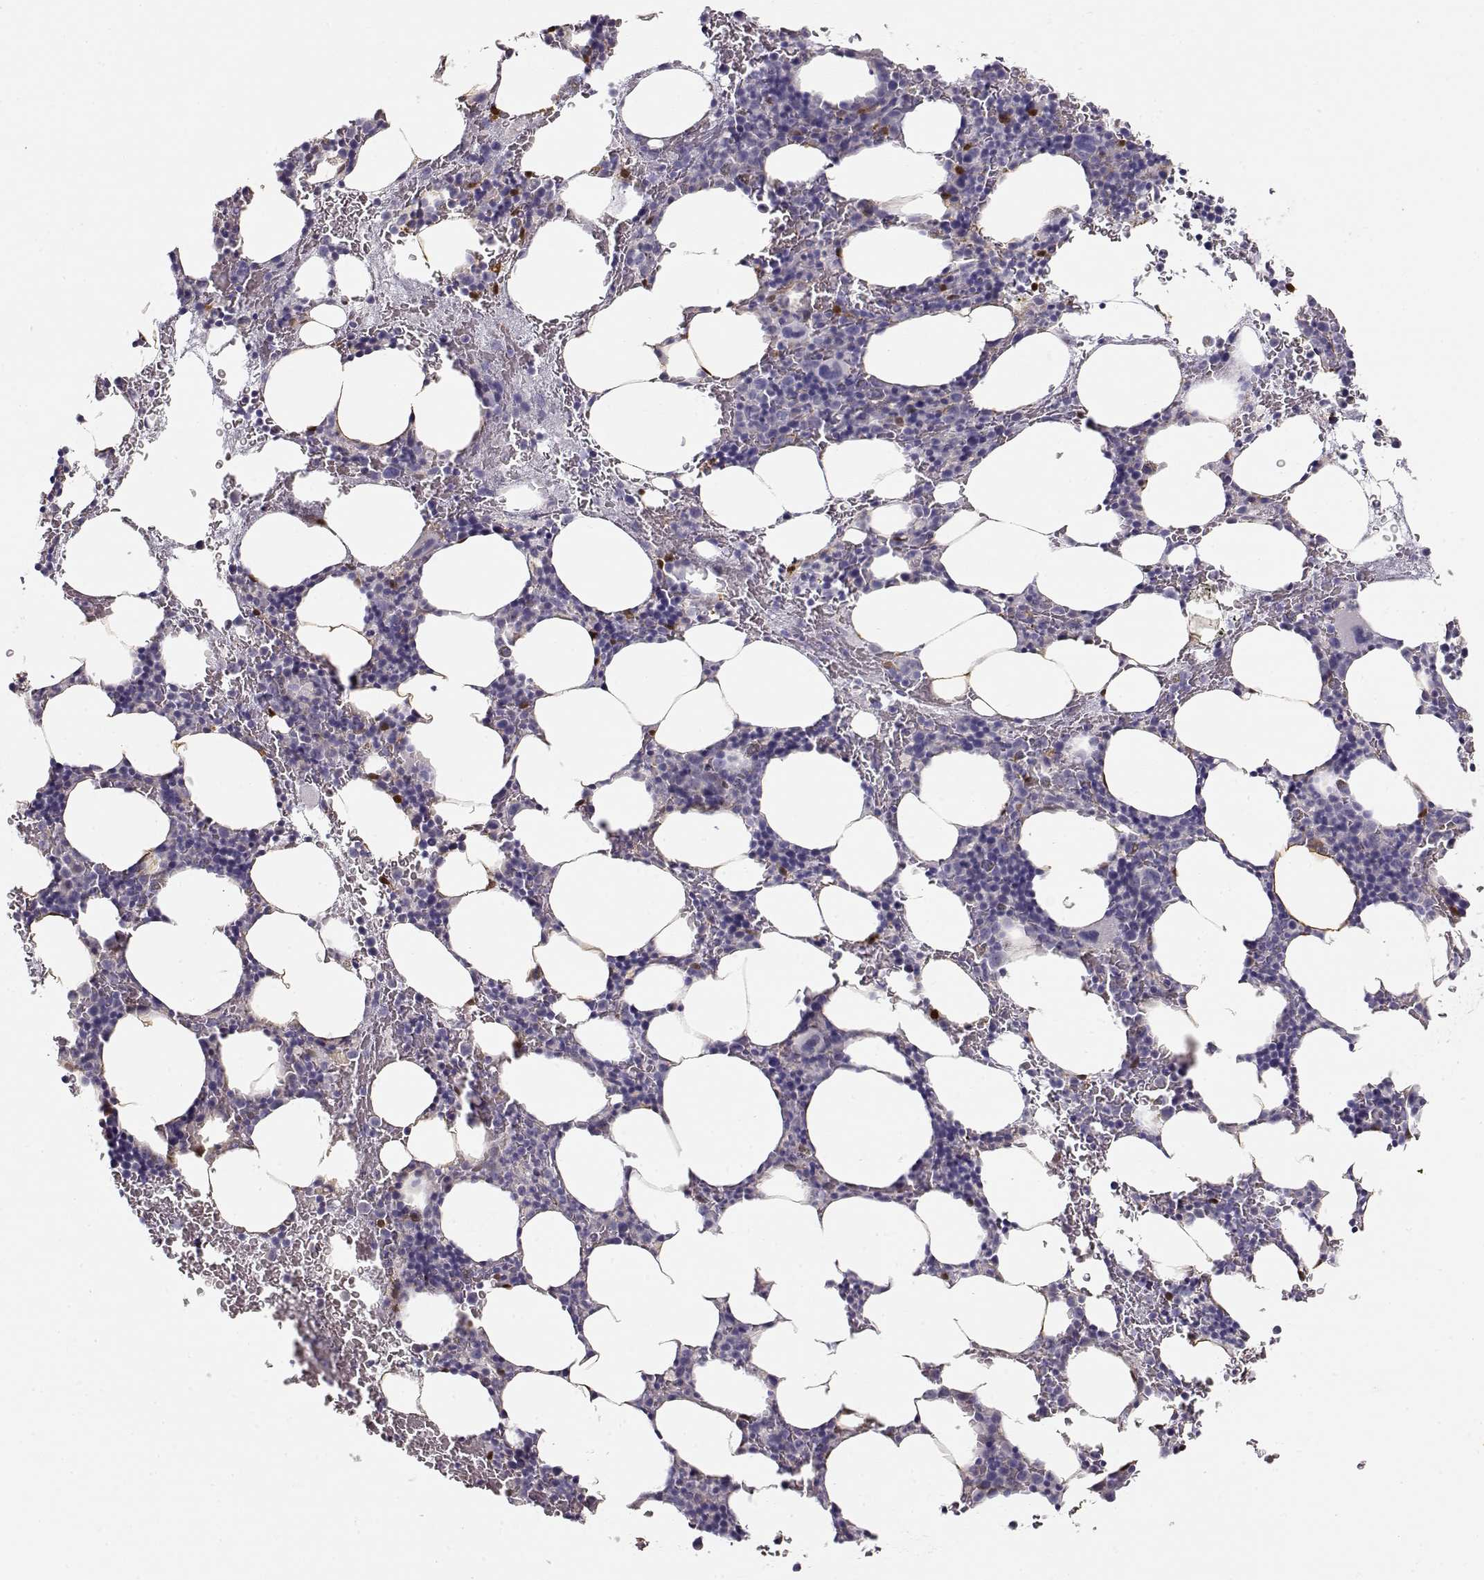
{"staining": {"intensity": "strong", "quantity": "<25%", "location": "cytoplasmic/membranous,nuclear"}, "tissue": "bone marrow", "cell_type": "Hematopoietic cells", "image_type": "normal", "snomed": [{"axis": "morphology", "description": "Normal tissue, NOS"}, {"axis": "topography", "description": "Bone marrow"}], "caption": "IHC staining of unremarkable bone marrow, which demonstrates medium levels of strong cytoplasmic/membranous,nuclear positivity in about <25% of hematopoietic cells indicating strong cytoplasmic/membranous,nuclear protein expression. The staining was performed using DAB (3,3'-diaminobenzidine) (brown) for protein detection and nuclei were counterstained in hematoxylin (blue).", "gene": "S100B", "patient": {"sex": "male", "age": 77}}